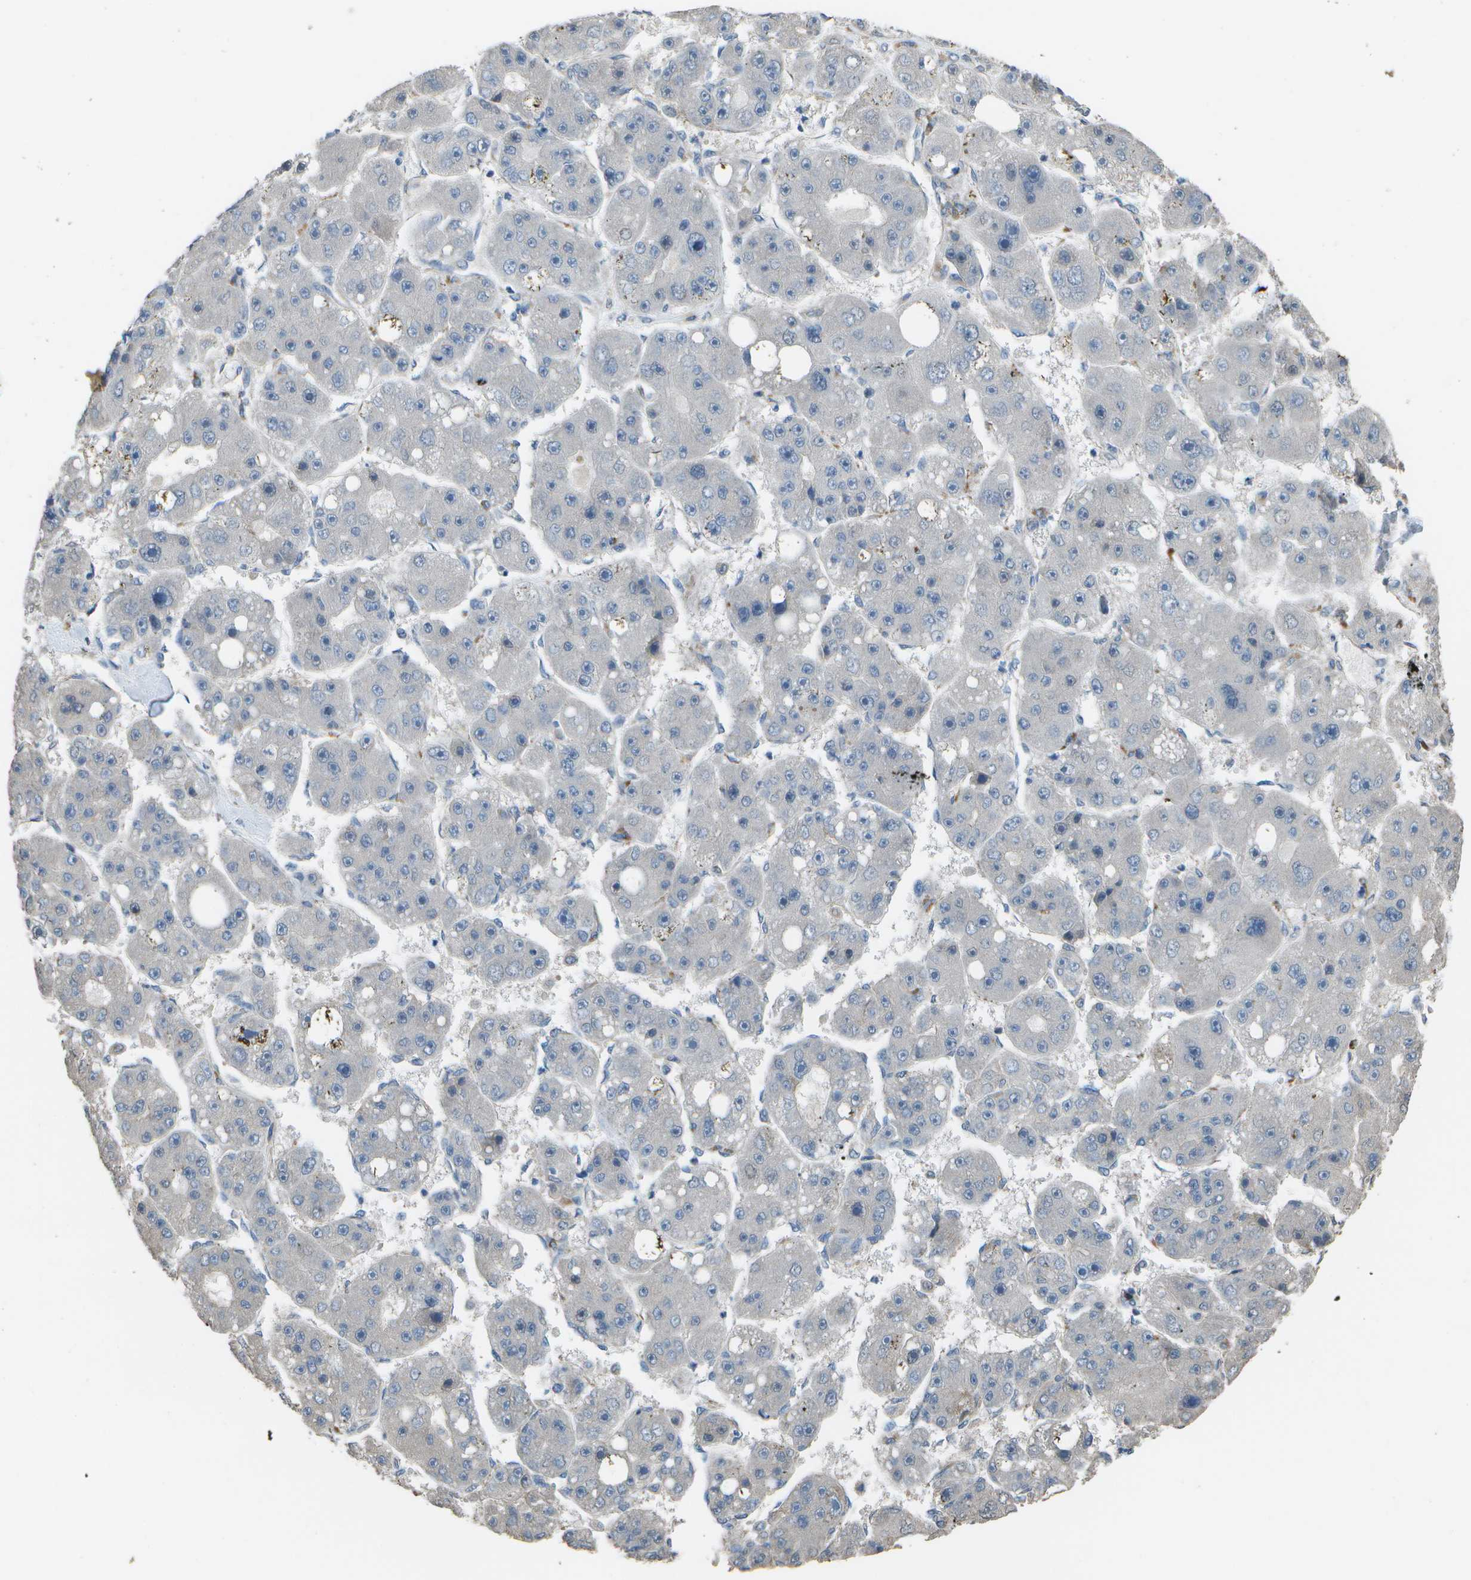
{"staining": {"intensity": "negative", "quantity": "none", "location": "none"}, "tissue": "liver cancer", "cell_type": "Tumor cells", "image_type": "cancer", "snomed": [{"axis": "morphology", "description": "Carcinoma, Hepatocellular, NOS"}, {"axis": "topography", "description": "Liver"}], "caption": "Tumor cells are negative for brown protein staining in liver cancer.", "gene": "CLNS1A", "patient": {"sex": "female", "age": 61}}